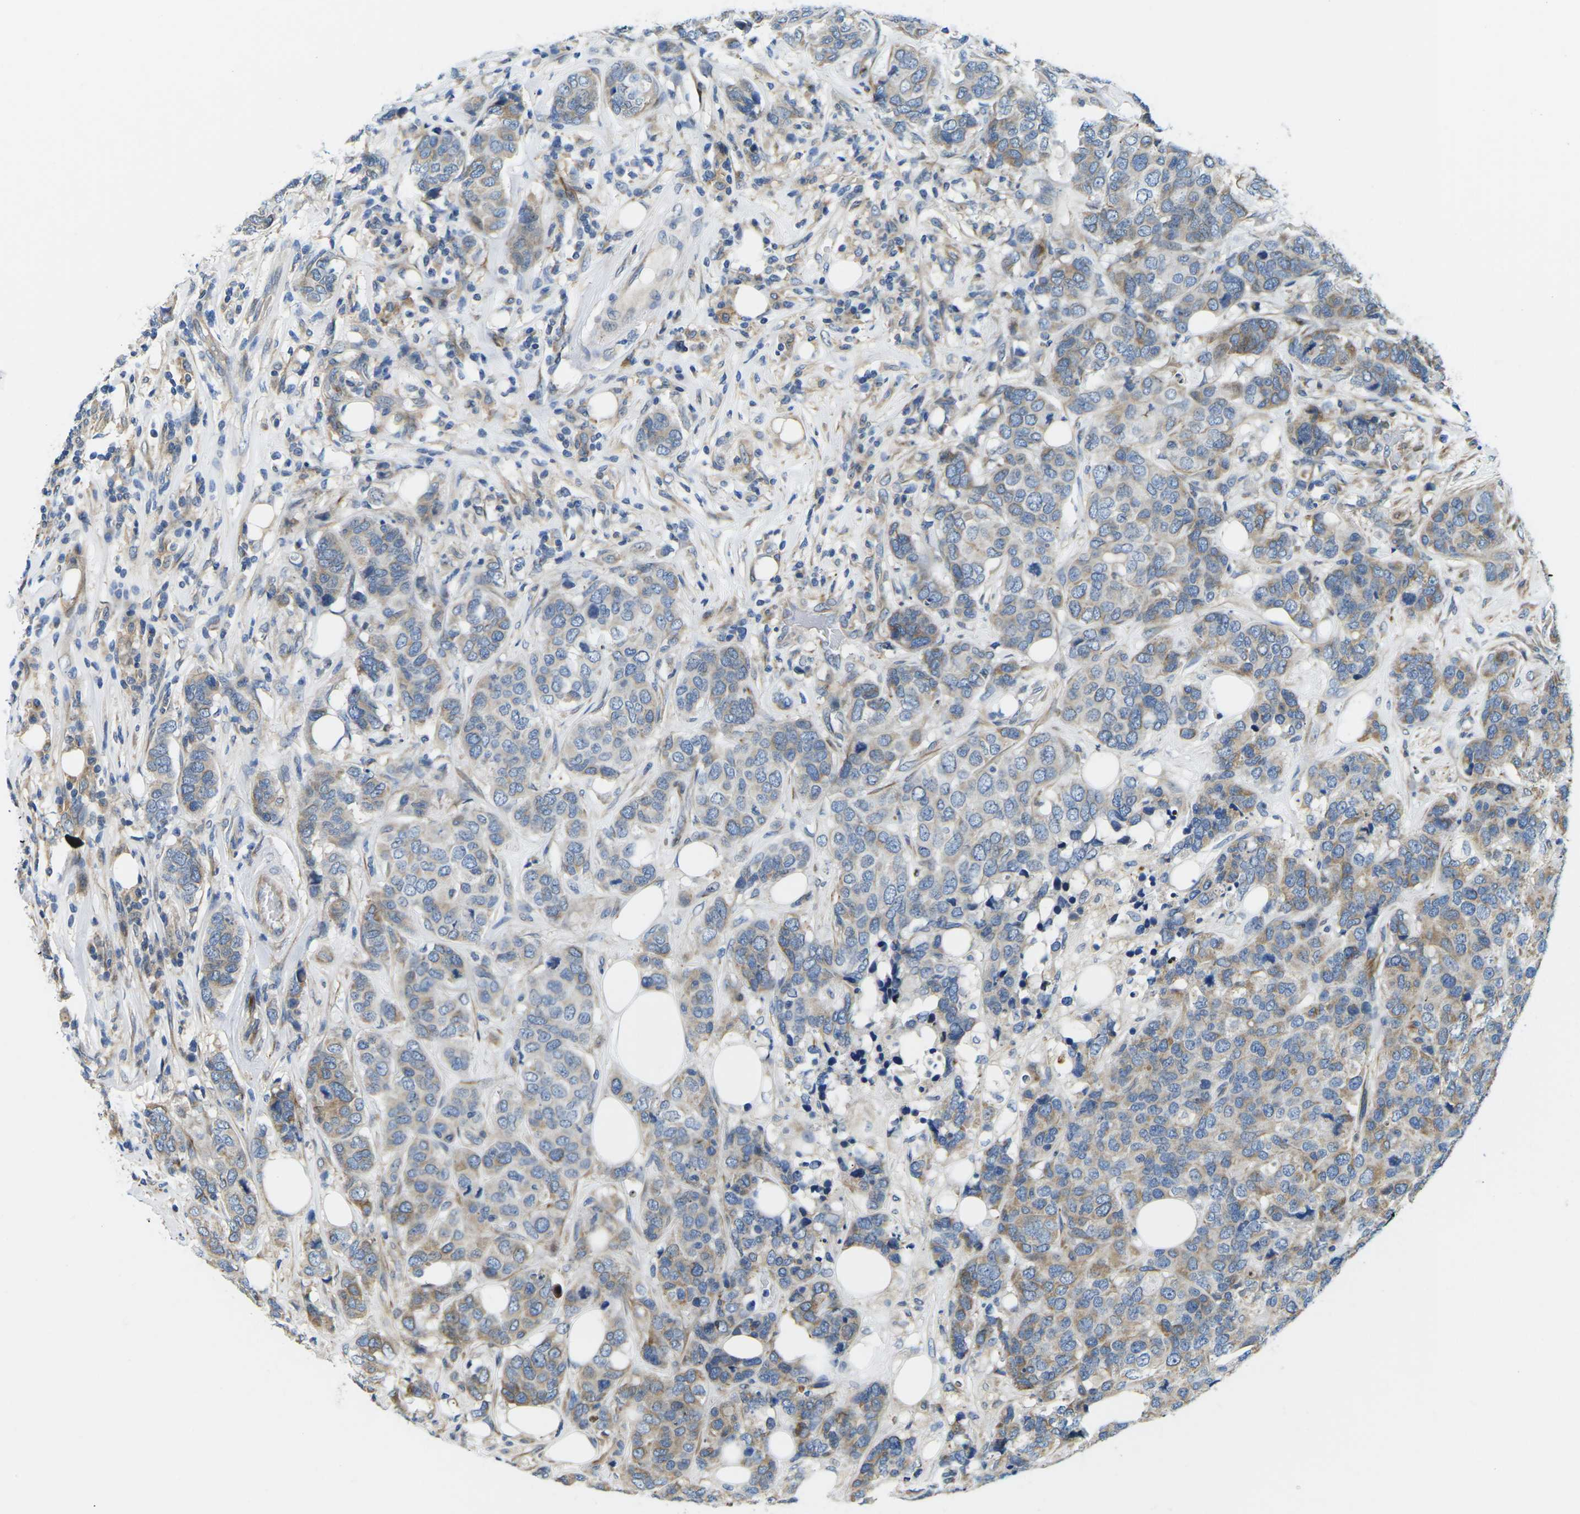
{"staining": {"intensity": "weak", "quantity": ">75%", "location": "cytoplasmic/membranous"}, "tissue": "breast cancer", "cell_type": "Tumor cells", "image_type": "cancer", "snomed": [{"axis": "morphology", "description": "Lobular carcinoma"}, {"axis": "topography", "description": "Breast"}], "caption": "Breast cancer stained with immunohistochemistry displays weak cytoplasmic/membranous staining in approximately >75% of tumor cells. Immunohistochemistry stains the protein of interest in brown and the nuclei are stained blue.", "gene": "TMEFF2", "patient": {"sex": "female", "age": 59}}